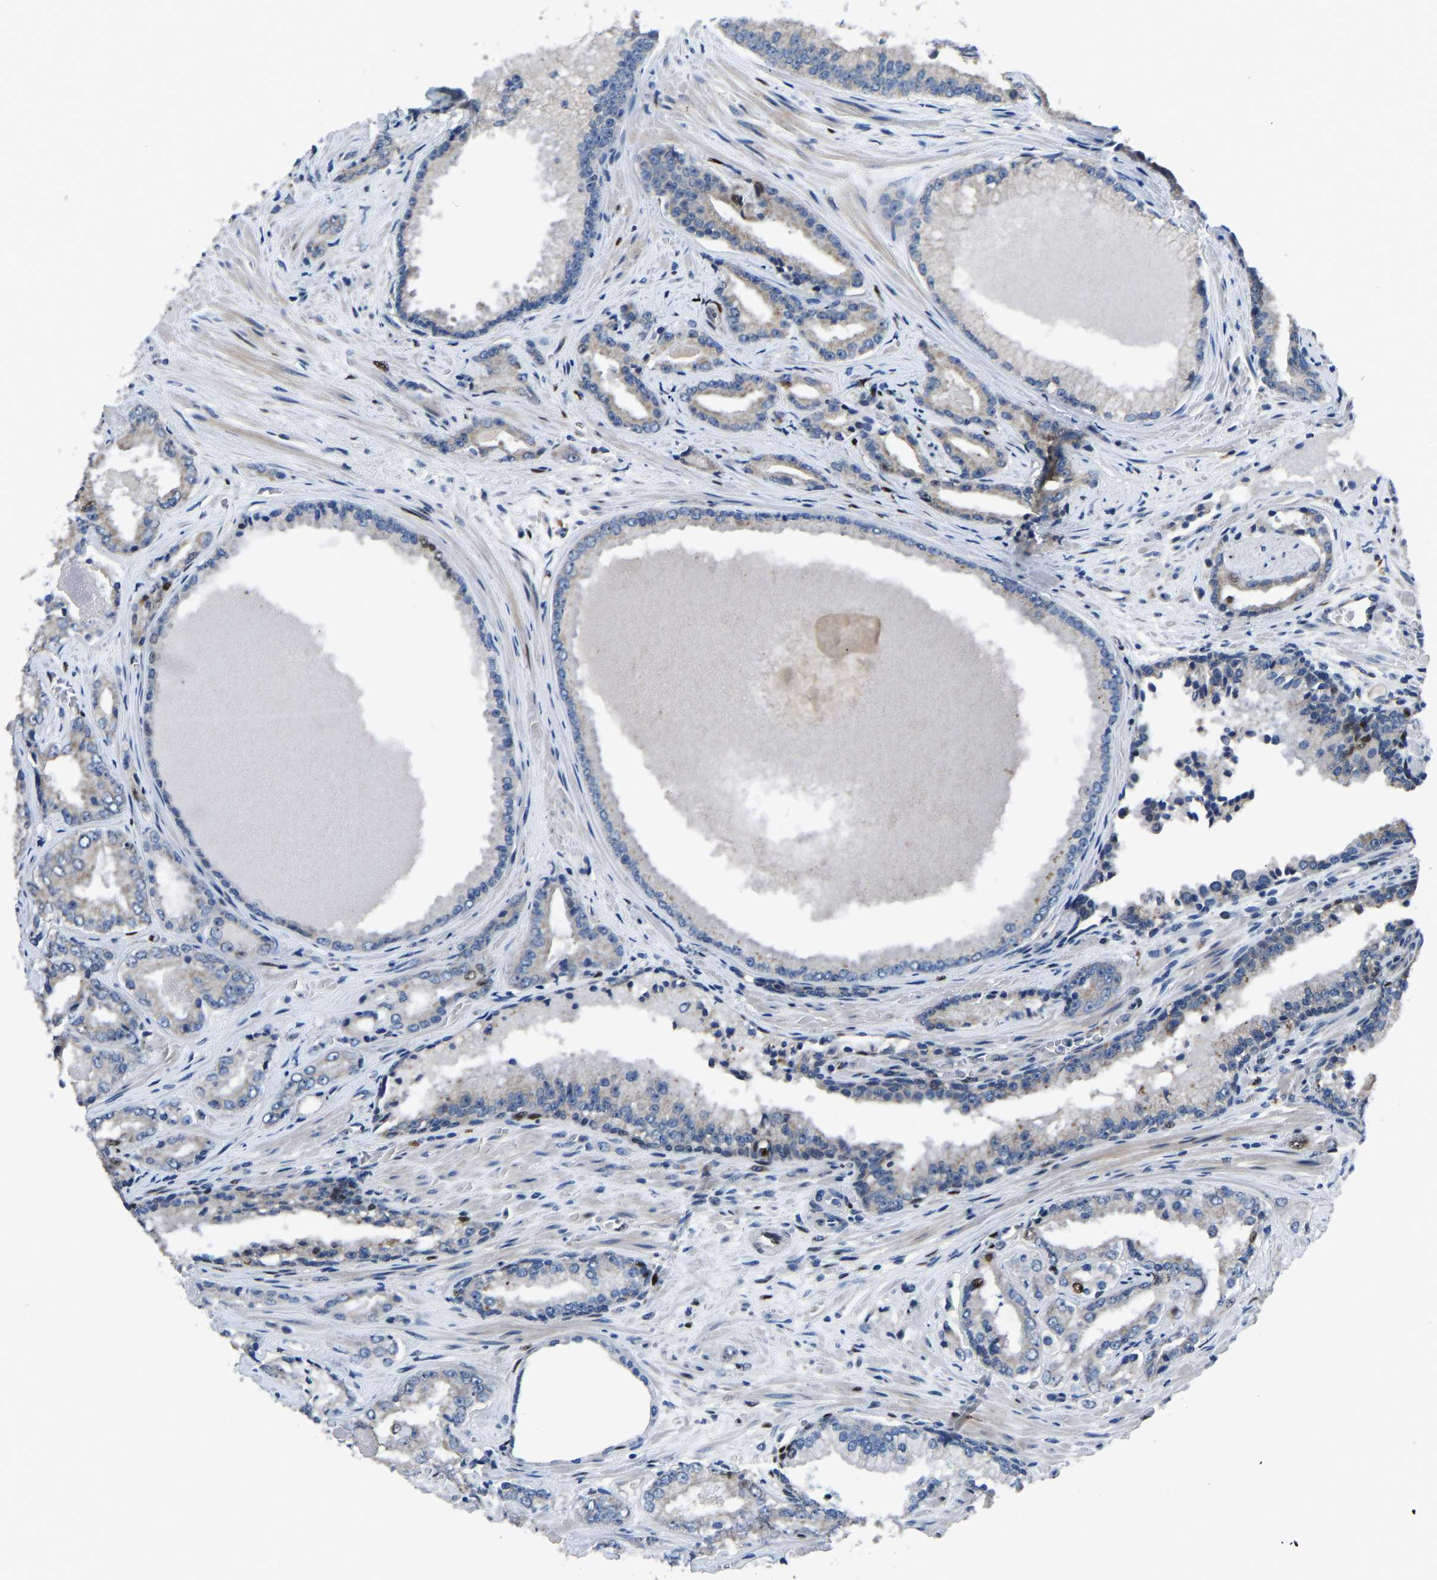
{"staining": {"intensity": "negative", "quantity": "none", "location": "none"}, "tissue": "prostate cancer", "cell_type": "Tumor cells", "image_type": "cancer", "snomed": [{"axis": "morphology", "description": "Adenocarcinoma, High grade"}, {"axis": "topography", "description": "Prostate"}], "caption": "Photomicrograph shows no protein staining in tumor cells of adenocarcinoma (high-grade) (prostate) tissue.", "gene": "EGR1", "patient": {"sex": "male", "age": 71}}